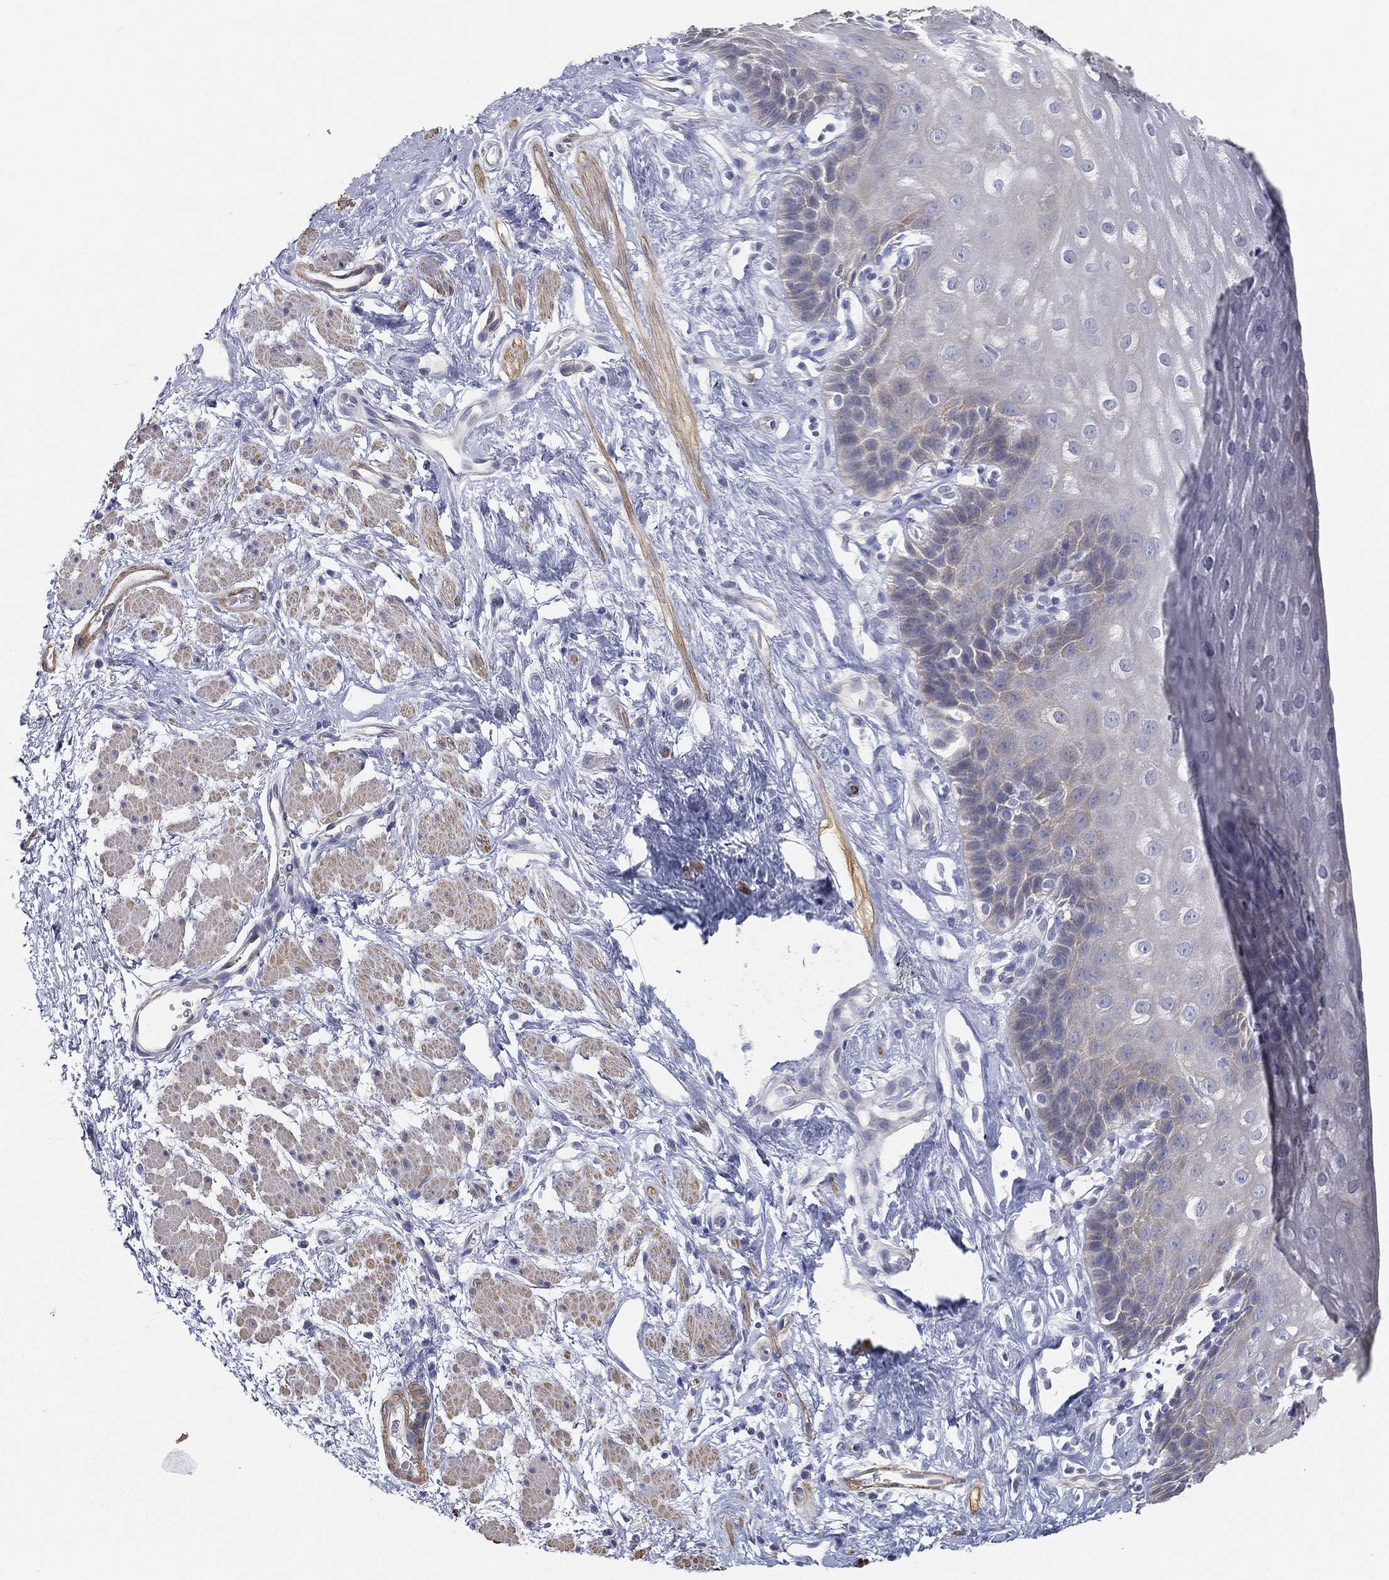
{"staining": {"intensity": "negative", "quantity": "none", "location": "none"}, "tissue": "esophagus", "cell_type": "Squamous epithelial cells", "image_type": "normal", "snomed": [{"axis": "morphology", "description": "Normal tissue, NOS"}, {"axis": "topography", "description": "Esophagus"}], "caption": "A high-resolution image shows immunohistochemistry (IHC) staining of normal esophagus, which shows no significant staining in squamous epithelial cells. The staining is performed using DAB brown chromogen with nuclei counter-stained in using hematoxylin.", "gene": "GPR61", "patient": {"sex": "male", "age": 64}}